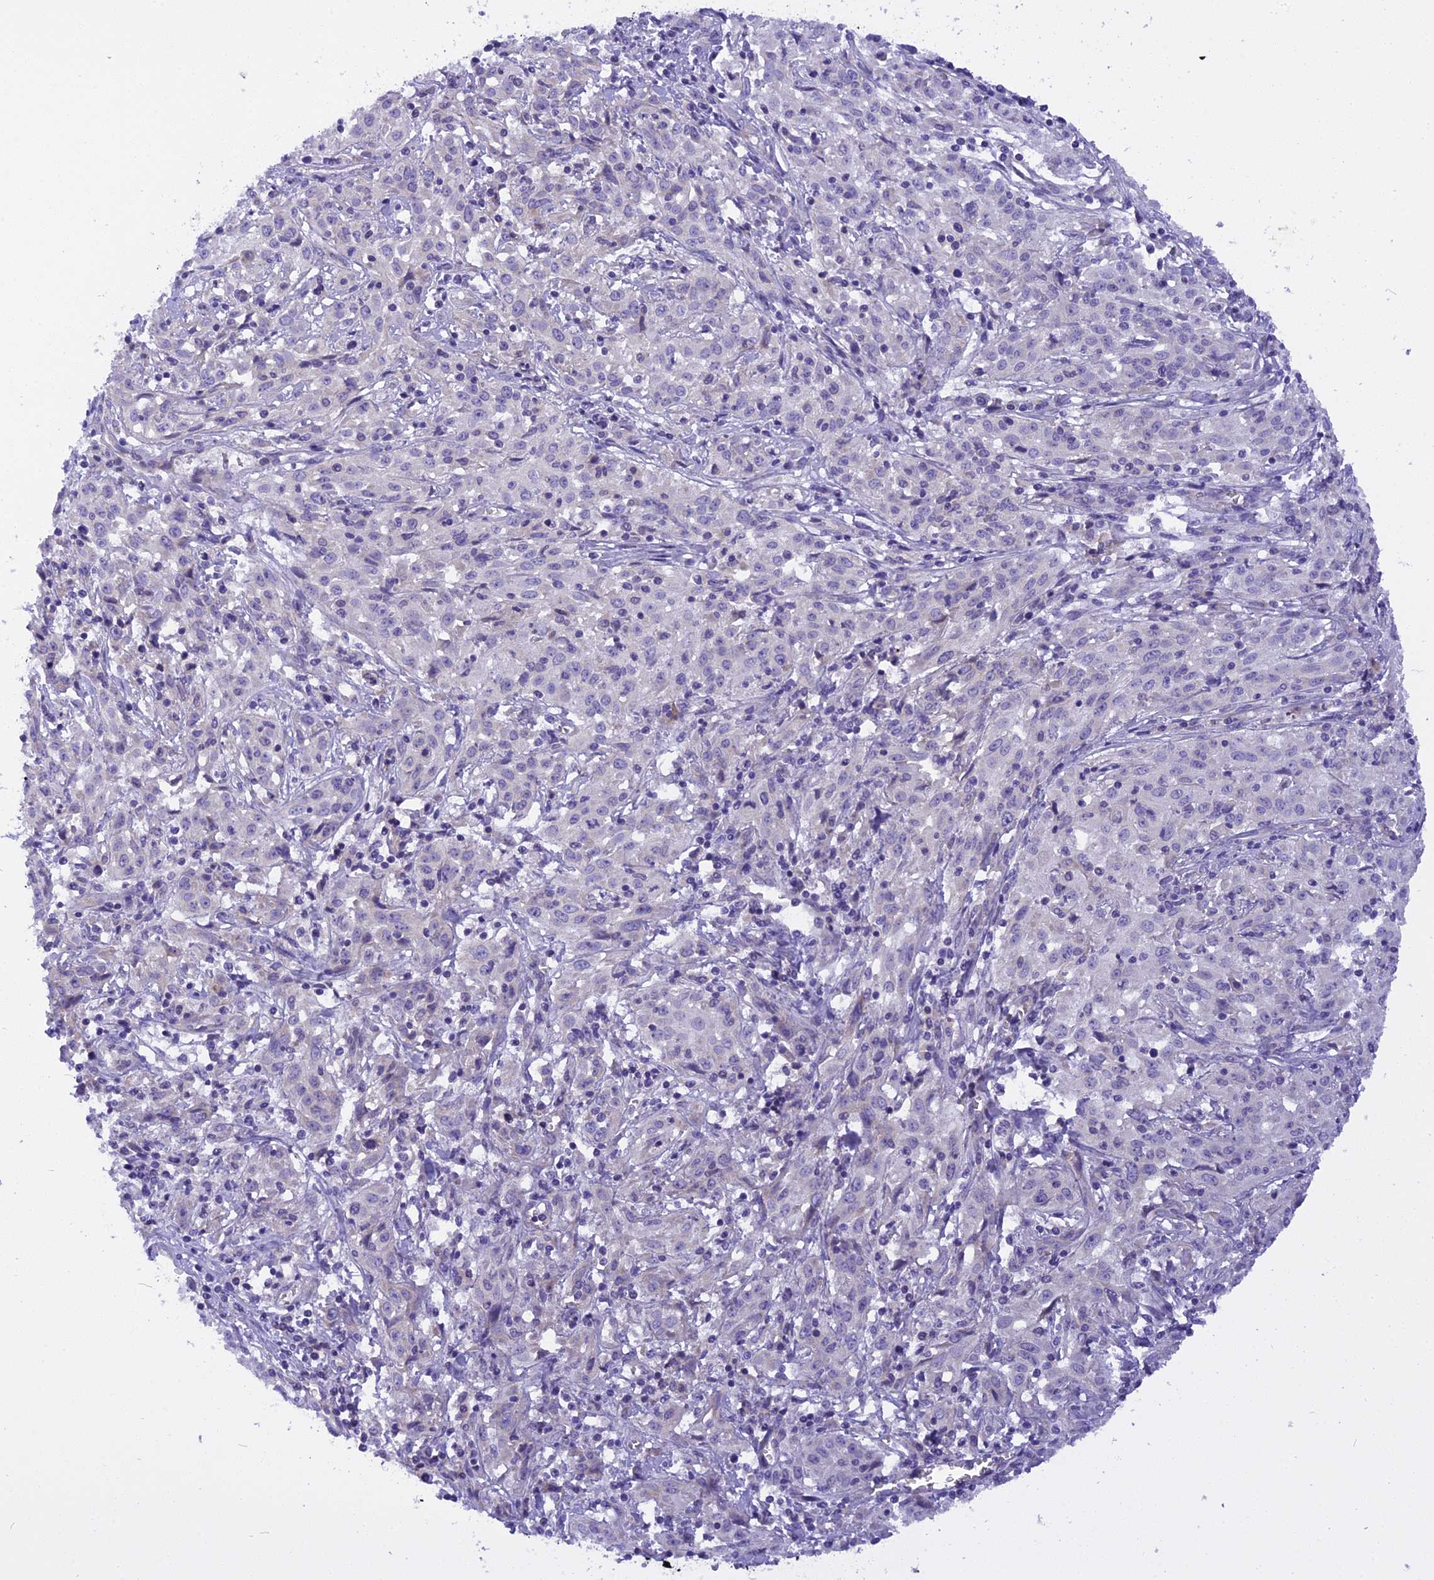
{"staining": {"intensity": "negative", "quantity": "none", "location": "none"}, "tissue": "cervical cancer", "cell_type": "Tumor cells", "image_type": "cancer", "snomed": [{"axis": "morphology", "description": "Squamous cell carcinoma, NOS"}, {"axis": "topography", "description": "Cervix"}], "caption": "Squamous cell carcinoma (cervical) was stained to show a protein in brown. There is no significant staining in tumor cells. (IHC, brightfield microscopy, high magnification).", "gene": "TRIM3", "patient": {"sex": "female", "age": 57}}